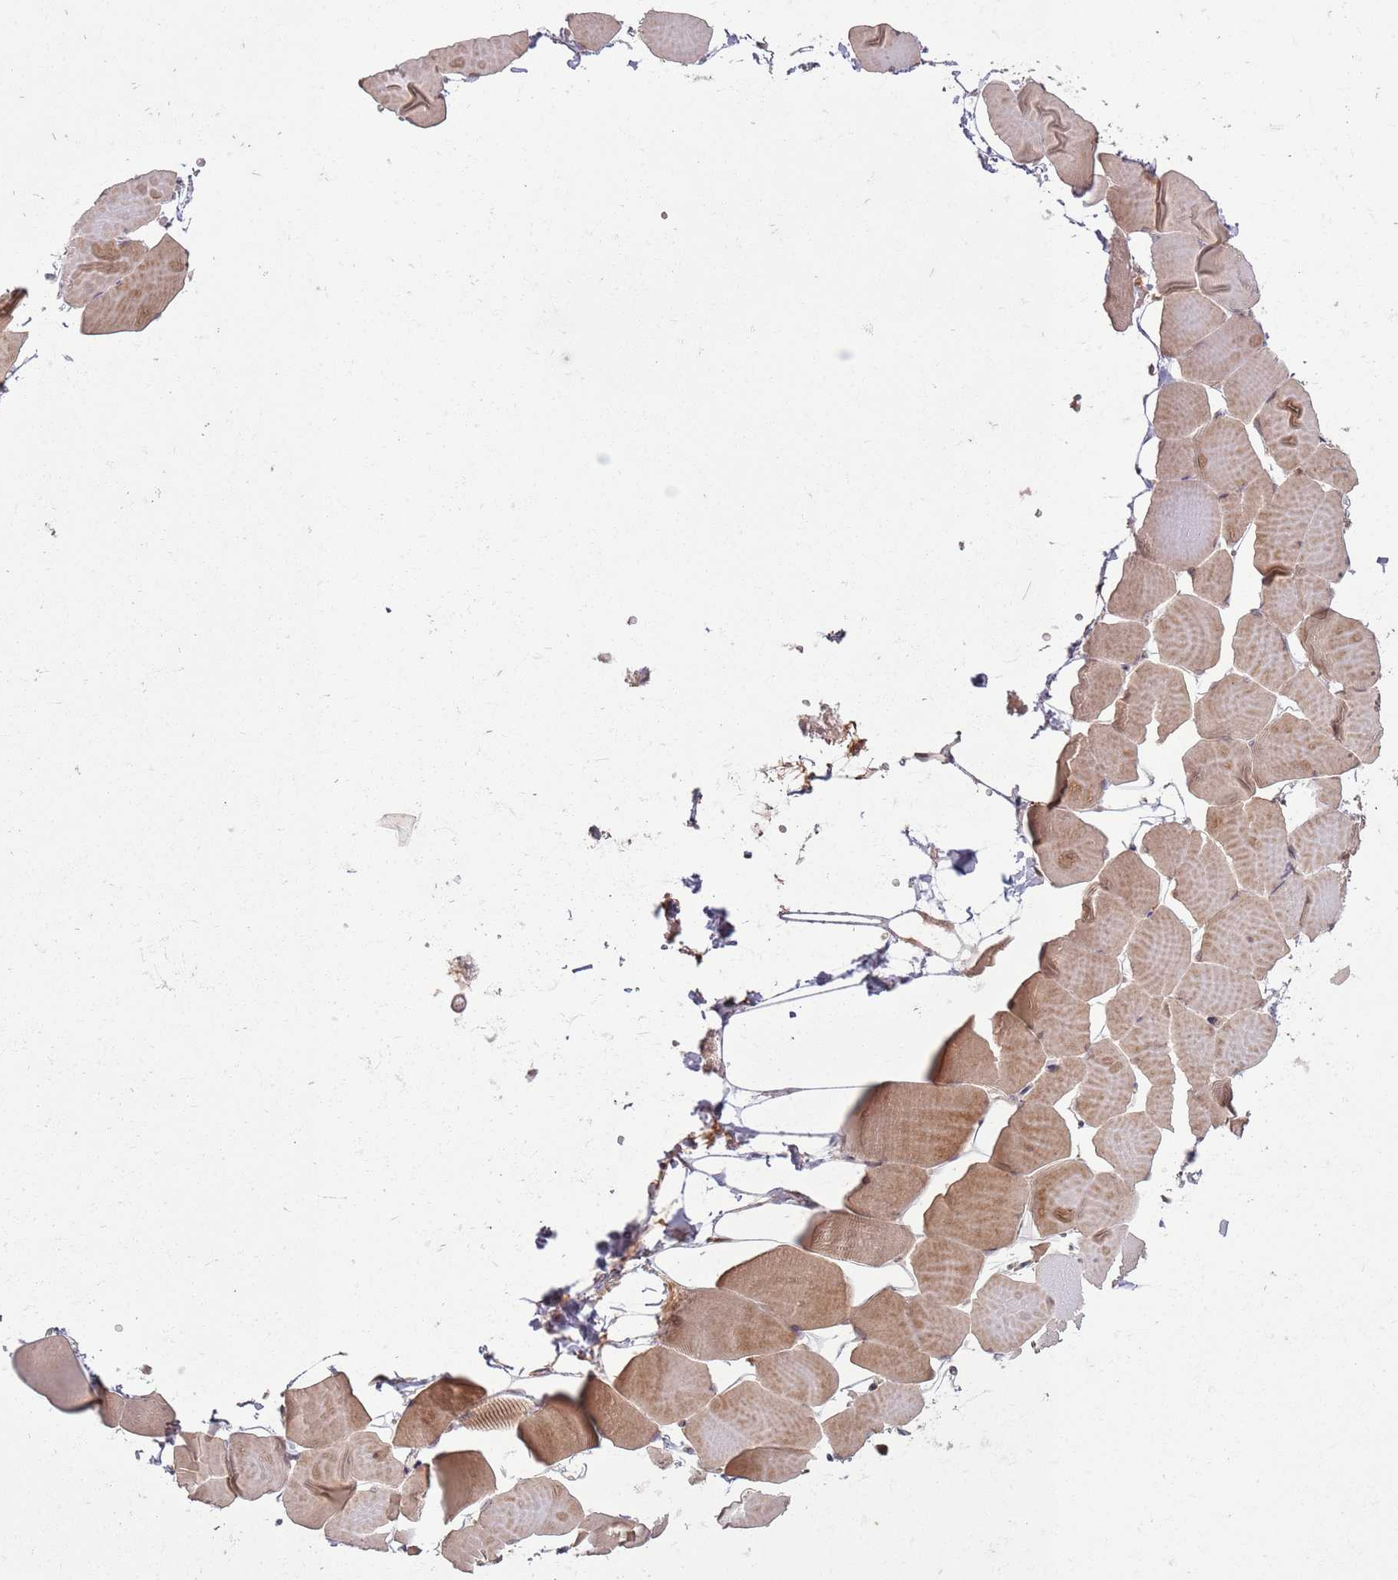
{"staining": {"intensity": "moderate", "quantity": "25%-75%", "location": "cytoplasmic/membranous,nuclear"}, "tissue": "skeletal muscle", "cell_type": "Myocytes", "image_type": "normal", "snomed": [{"axis": "morphology", "description": "Normal tissue, NOS"}, {"axis": "topography", "description": "Skeletal muscle"}], "caption": "Immunohistochemistry micrograph of unremarkable human skeletal muscle stained for a protein (brown), which reveals medium levels of moderate cytoplasmic/membranous,nuclear positivity in approximately 25%-75% of myocytes.", "gene": "ADAMTS3", "patient": {"sex": "male", "age": 25}}